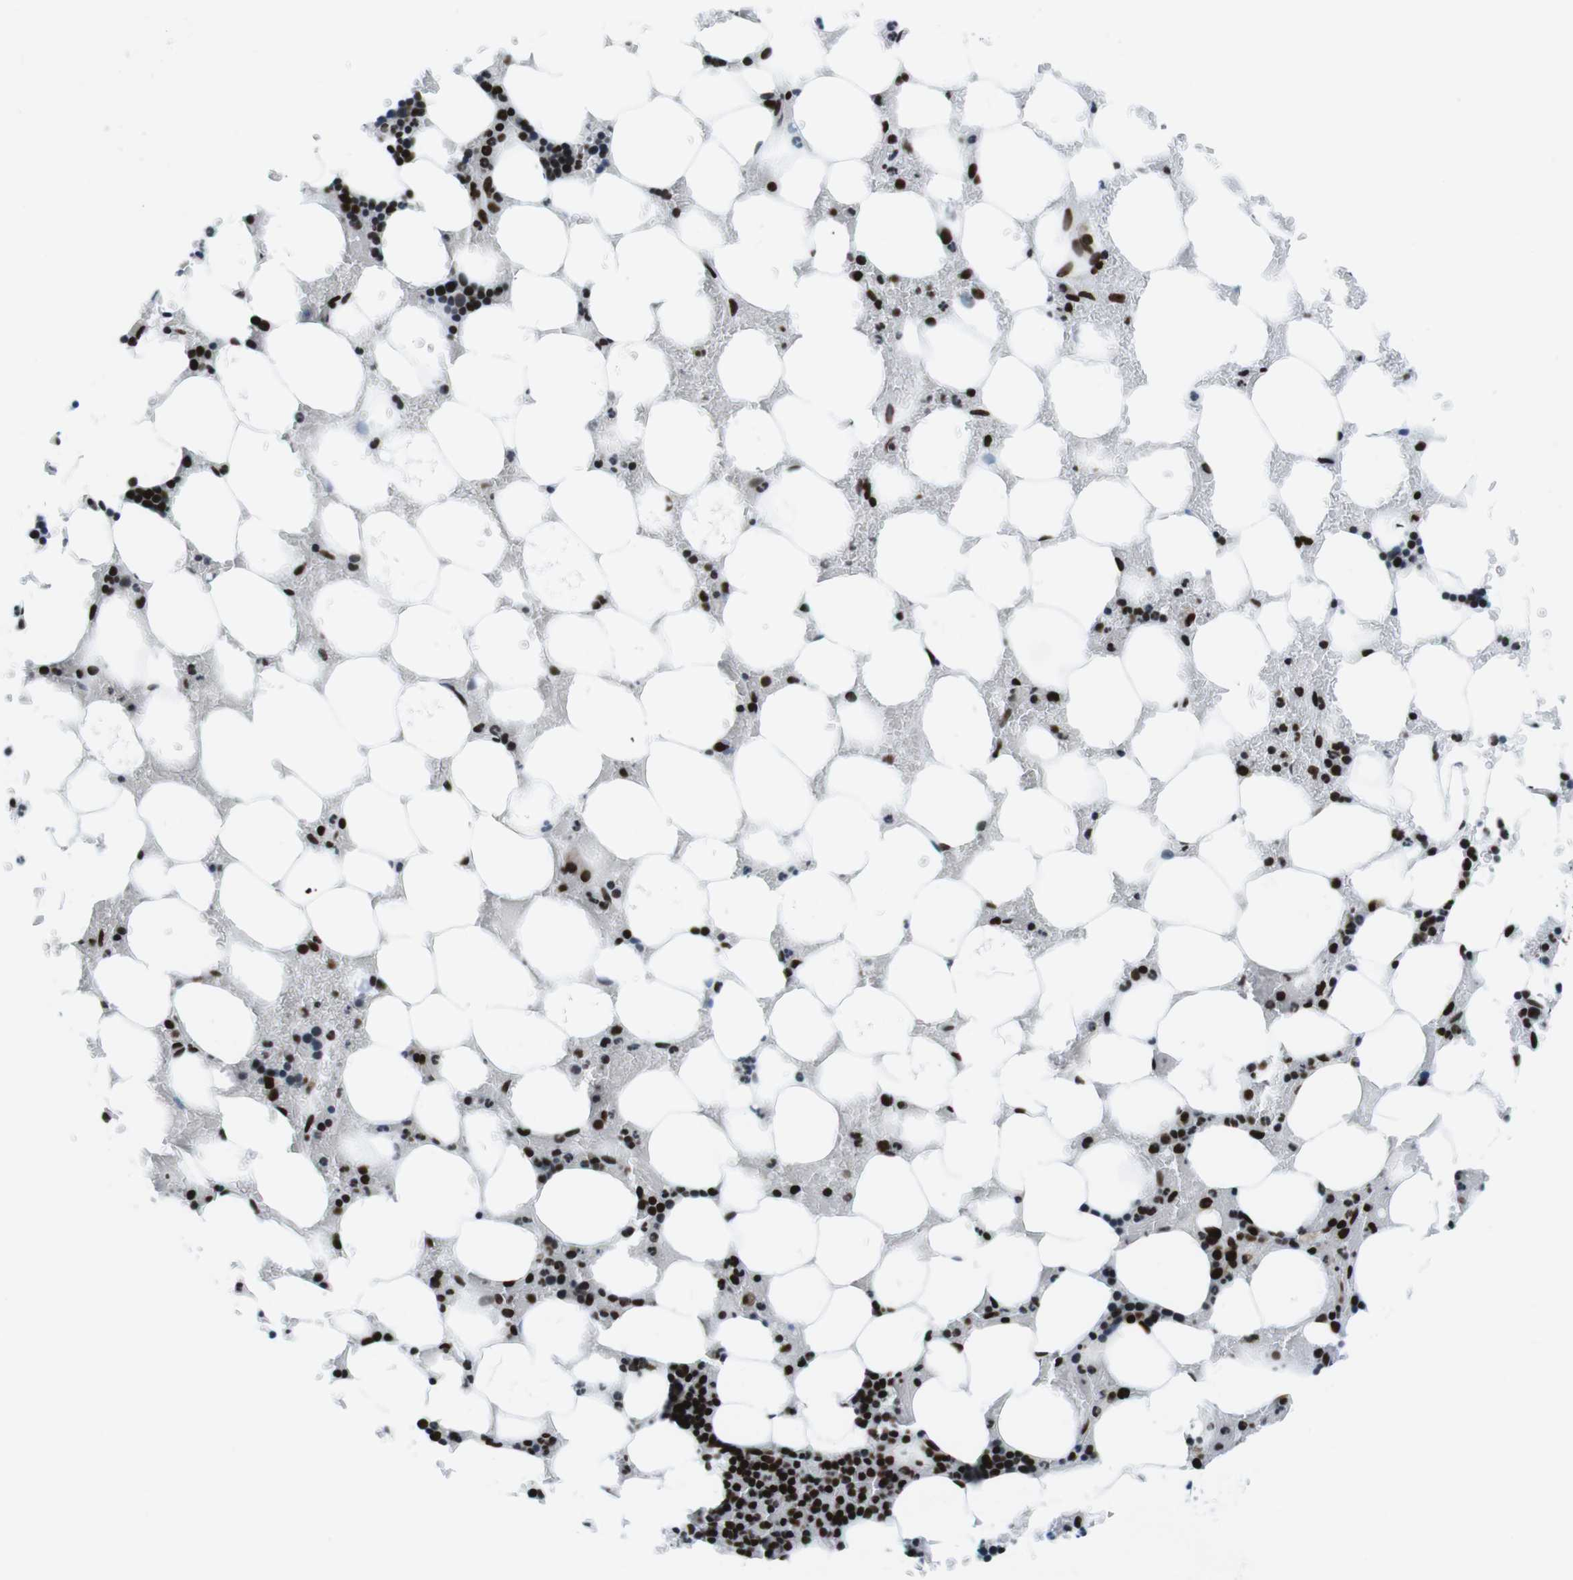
{"staining": {"intensity": "strong", "quantity": ">75%", "location": "nuclear"}, "tissue": "bone marrow", "cell_type": "Hematopoietic cells", "image_type": "normal", "snomed": [{"axis": "morphology", "description": "Normal tissue, NOS"}, {"axis": "topography", "description": "Bone marrow"}], "caption": "This photomicrograph displays immunohistochemistry staining of unremarkable bone marrow, with high strong nuclear expression in about >75% of hematopoietic cells.", "gene": "CITED2", "patient": {"sex": "female", "age": 73}}